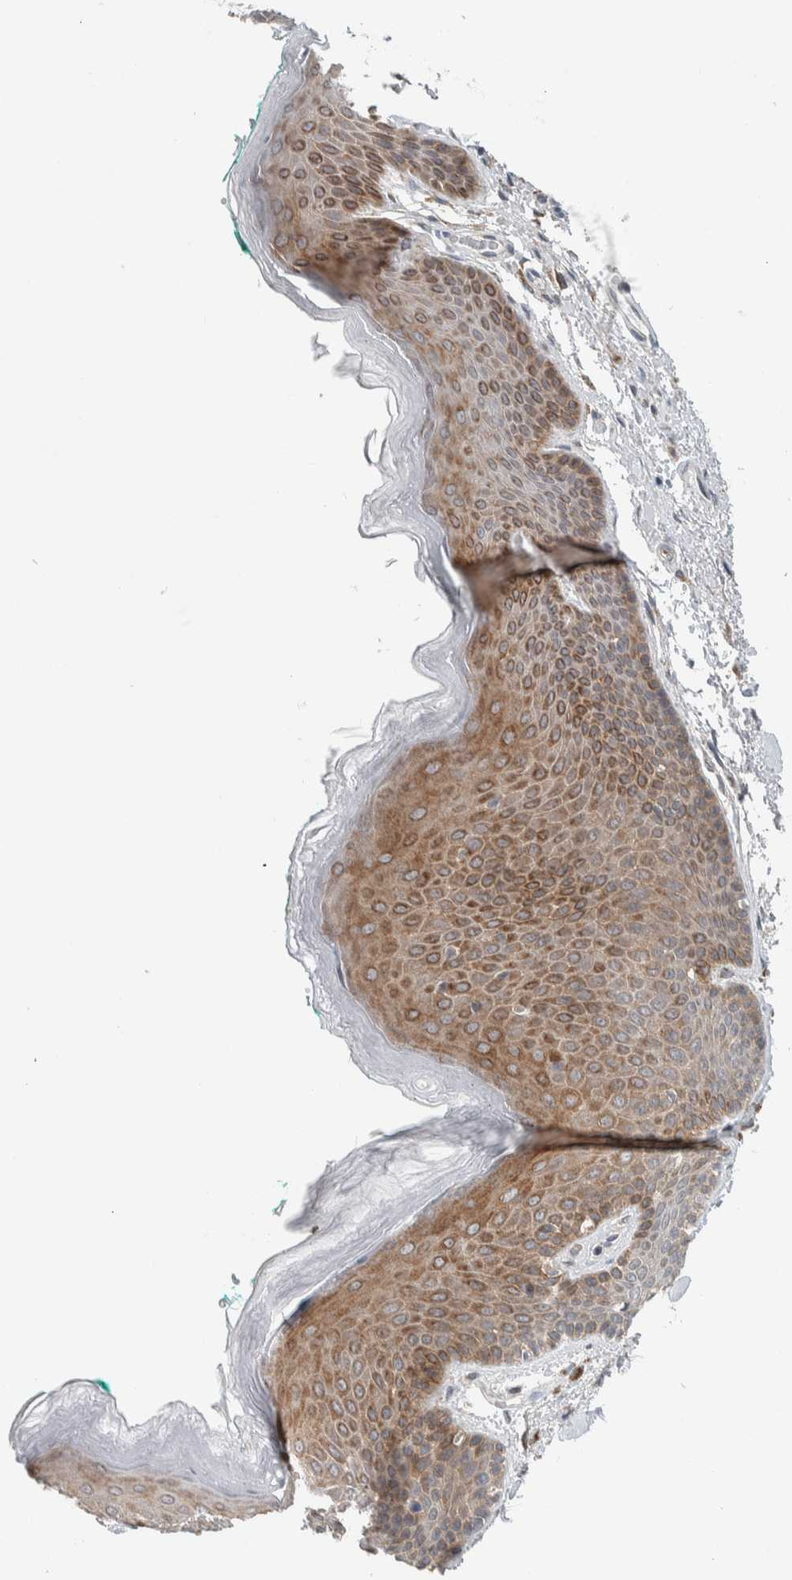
{"staining": {"intensity": "moderate", "quantity": ">75%", "location": "cytoplasmic/membranous"}, "tissue": "skin", "cell_type": "Epidermal cells", "image_type": "normal", "snomed": [{"axis": "morphology", "description": "Normal tissue, NOS"}, {"axis": "topography", "description": "Anal"}], "caption": "Immunohistochemistry (DAB) staining of unremarkable skin demonstrates moderate cytoplasmic/membranous protein staining in about >75% of epidermal cells.", "gene": "RERE", "patient": {"sex": "male", "age": 74}}